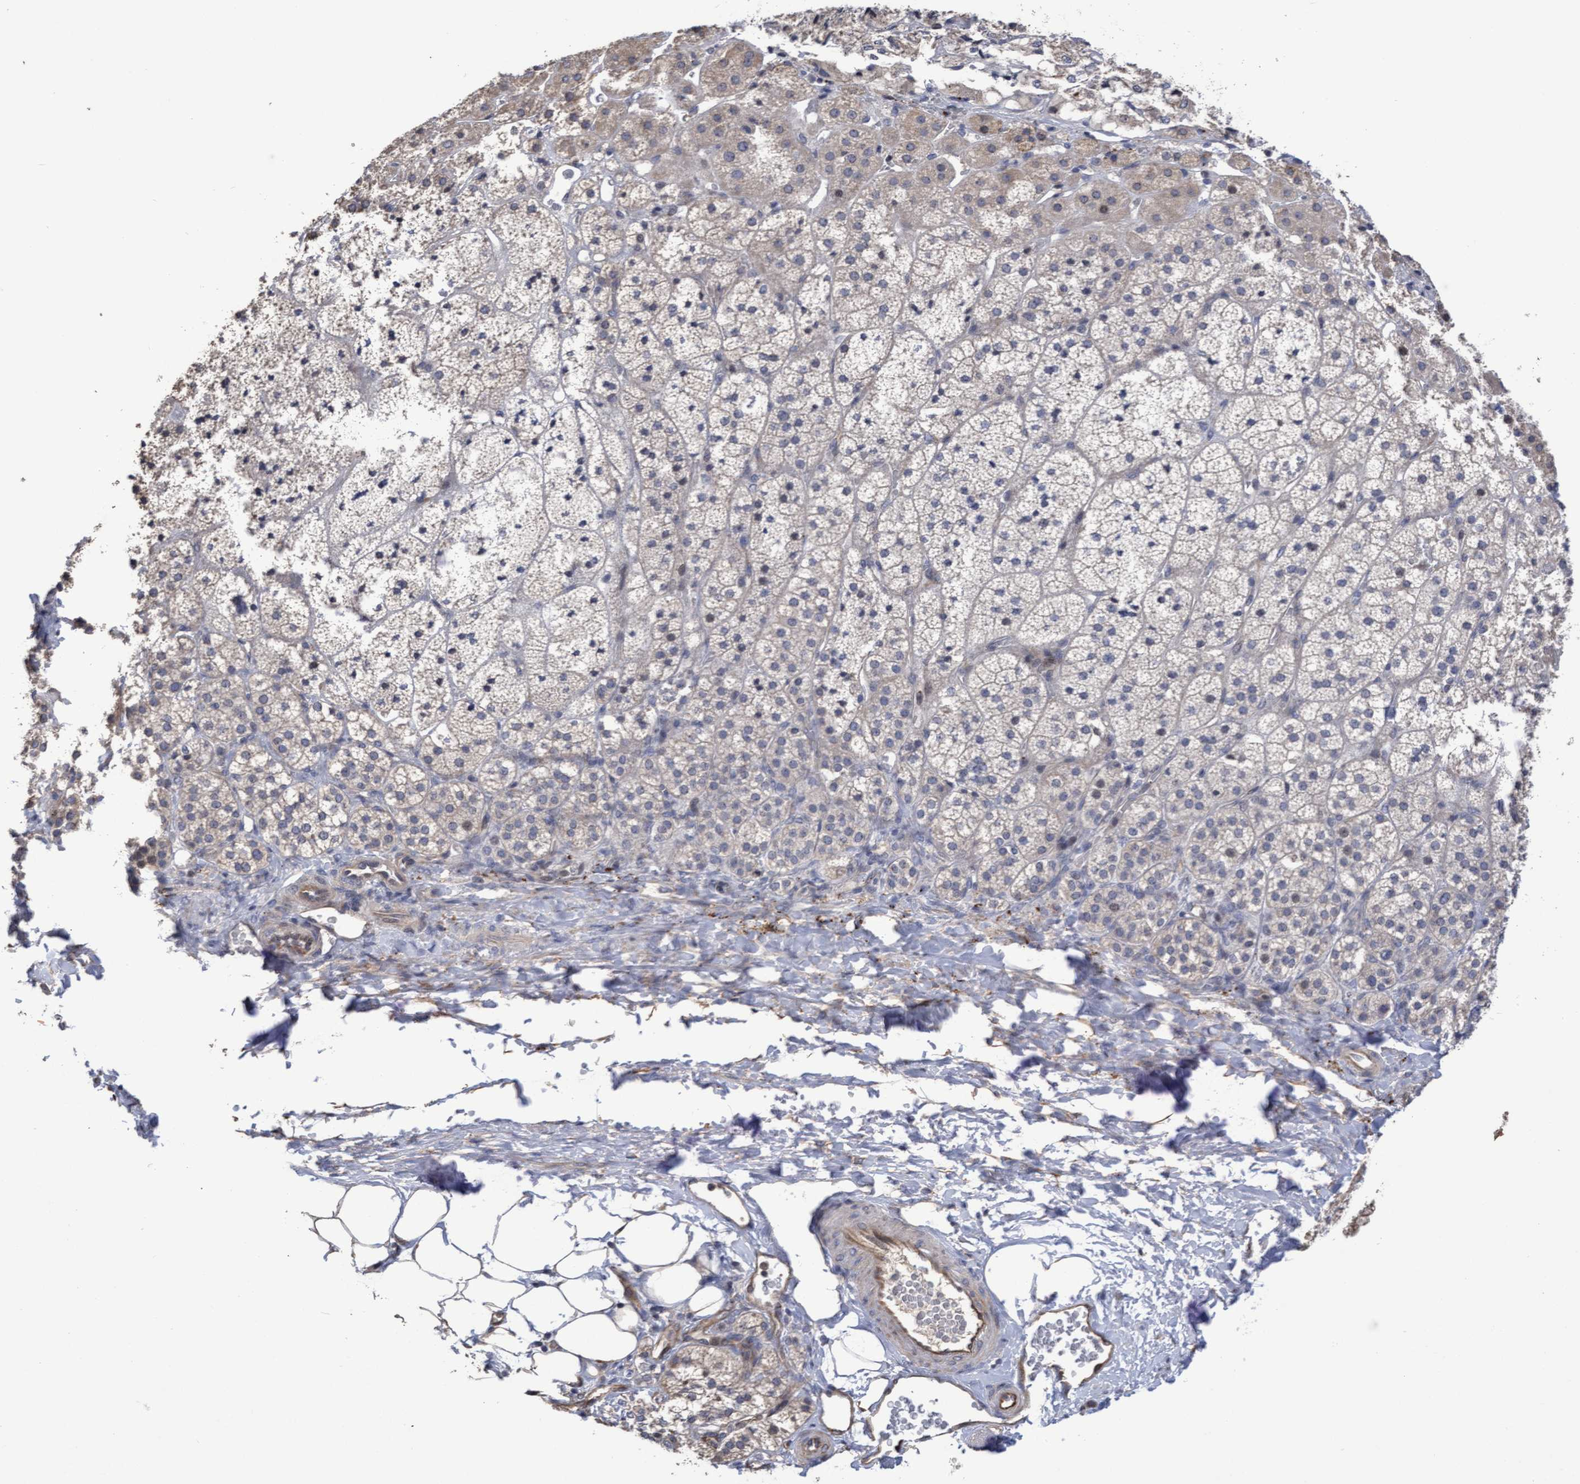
{"staining": {"intensity": "weak", "quantity": "<25%", "location": "cytoplasmic/membranous"}, "tissue": "adrenal gland", "cell_type": "Glandular cells", "image_type": "normal", "snomed": [{"axis": "morphology", "description": "Normal tissue, NOS"}, {"axis": "topography", "description": "Adrenal gland"}], "caption": "The IHC image has no significant staining in glandular cells of adrenal gland.", "gene": "KRT24", "patient": {"sex": "female", "age": 44}}